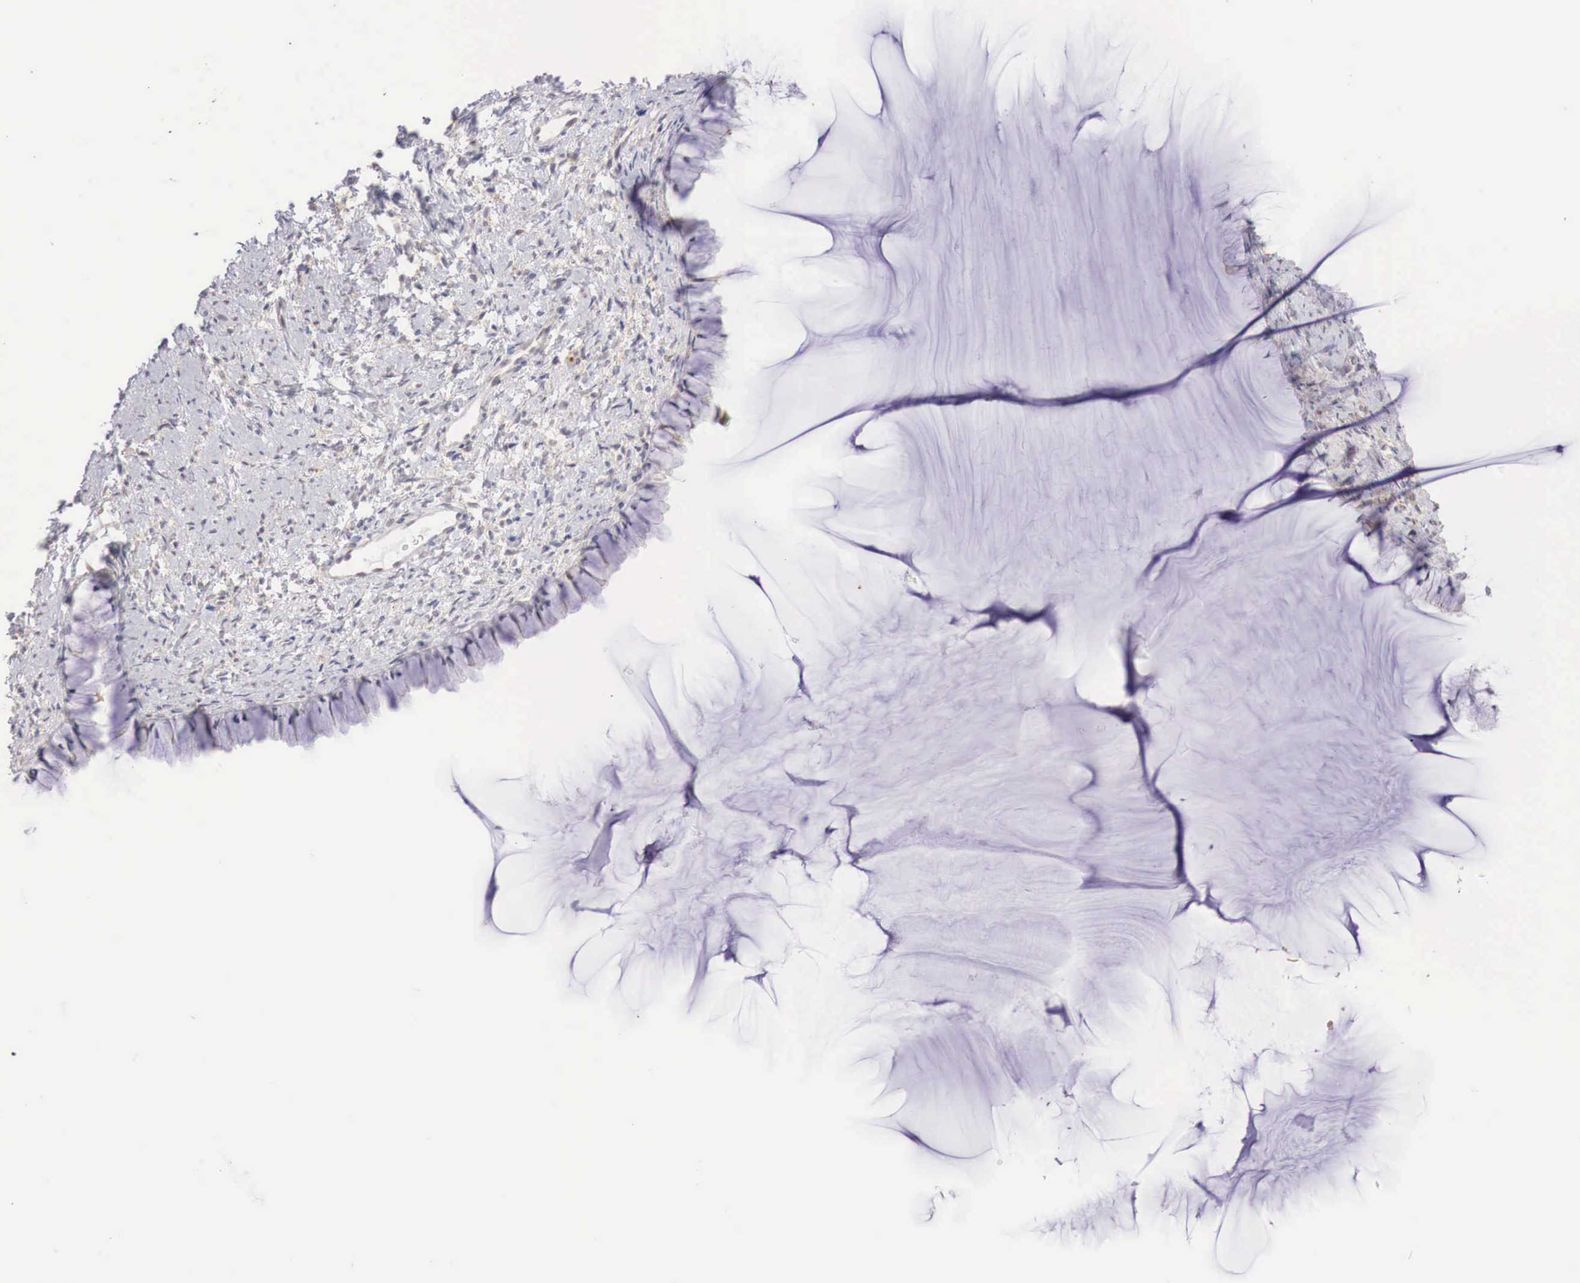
{"staining": {"intensity": "negative", "quantity": "none", "location": "none"}, "tissue": "cervix", "cell_type": "Glandular cells", "image_type": "normal", "snomed": [{"axis": "morphology", "description": "Normal tissue, NOS"}, {"axis": "topography", "description": "Cervix"}], "caption": "DAB immunohistochemical staining of benign human cervix shows no significant staining in glandular cells. (DAB (3,3'-diaminobenzidine) IHC with hematoxylin counter stain).", "gene": "TRIM13", "patient": {"sex": "female", "age": 82}}